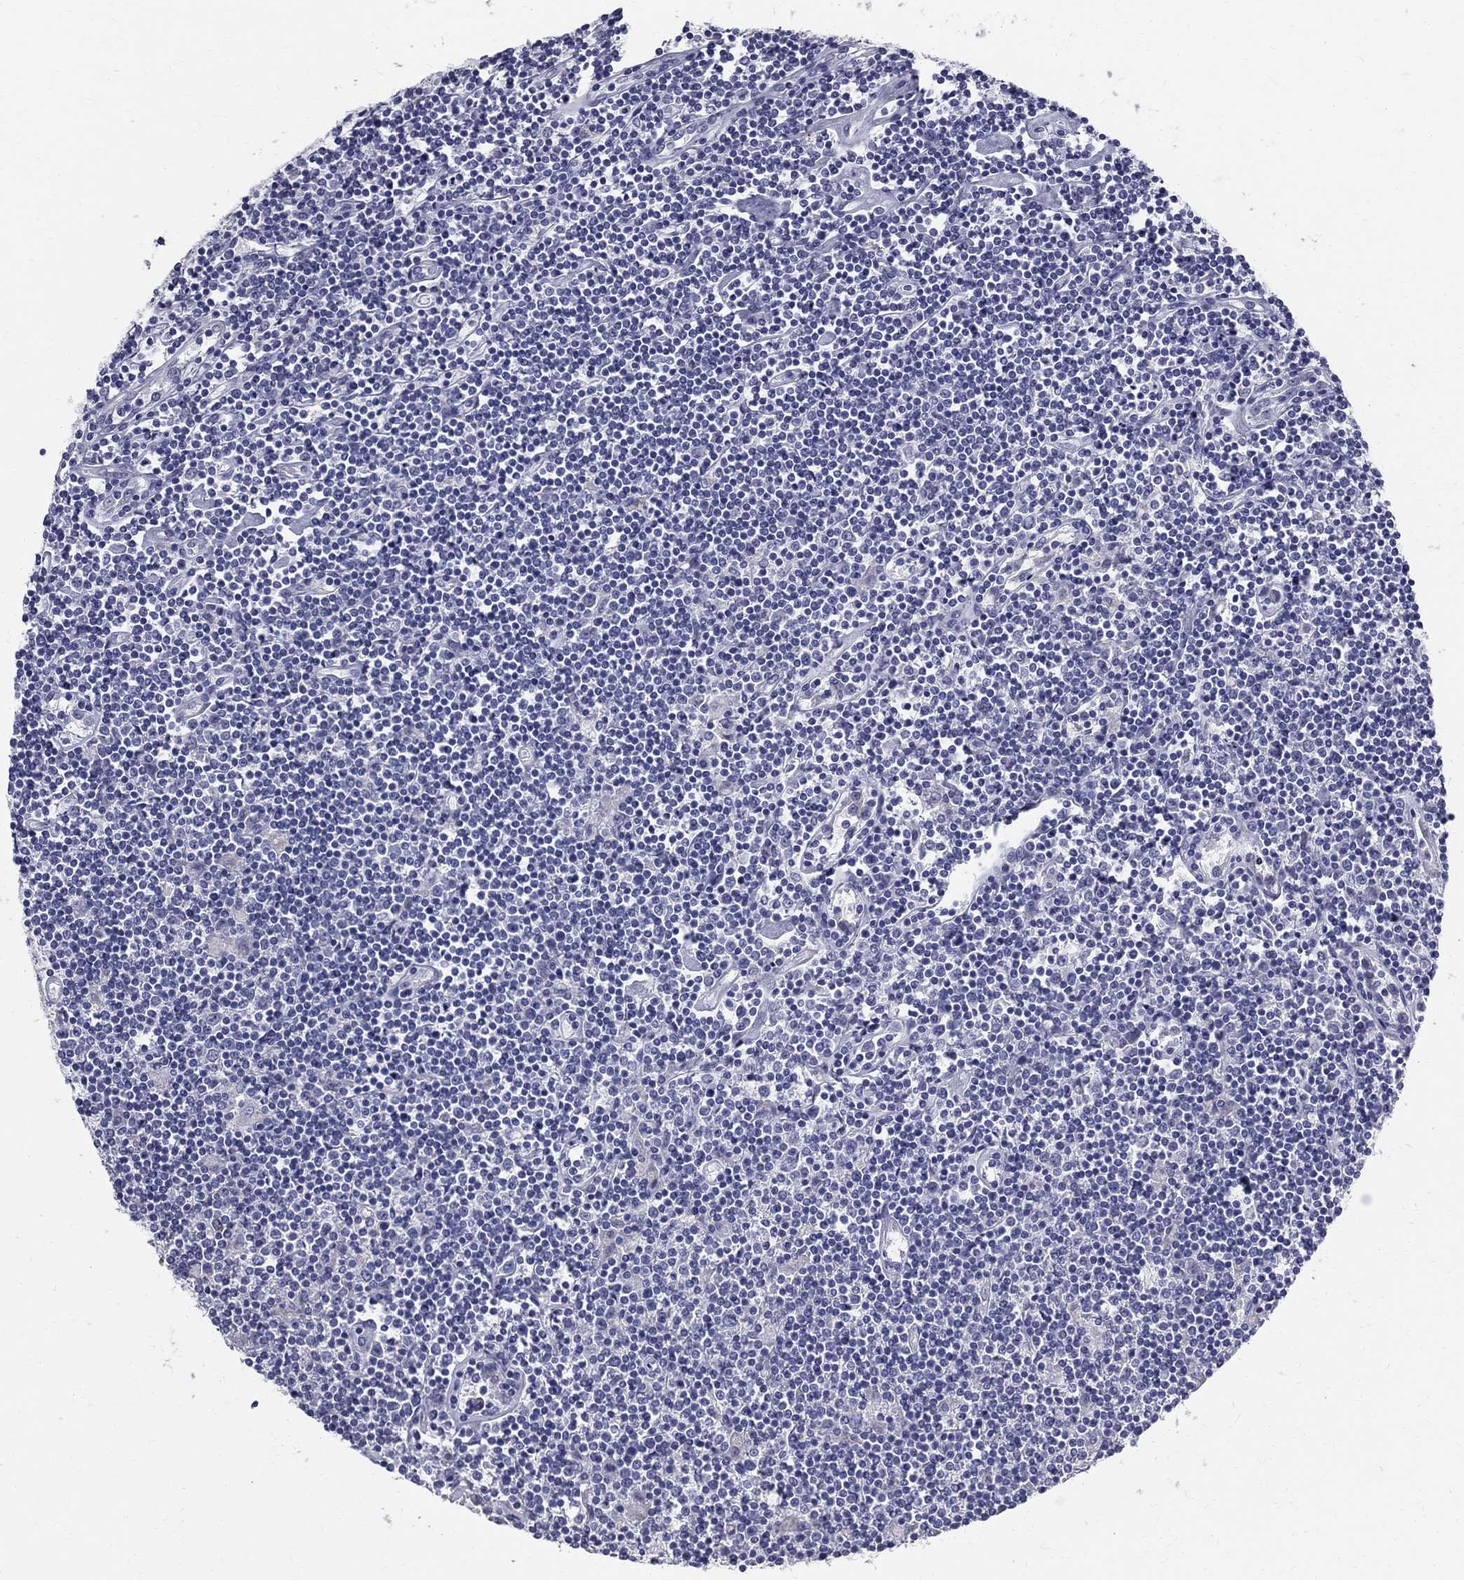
{"staining": {"intensity": "negative", "quantity": "none", "location": "none"}, "tissue": "lymphoma", "cell_type": "Tumor cells", "image_type": "cancer", "snomed": [{"axis": "morphology", "description": "Hodgkin's disease, NOS"}, {"axis": "topography", "description": "Lymph node"}], "caption": "Human Hodgkin's disease stained for a protein using immunohistochemistry shows no positivity in tumor cells.", "gene": "TGM4", "patient": {"sex": "male", "age": 40}}